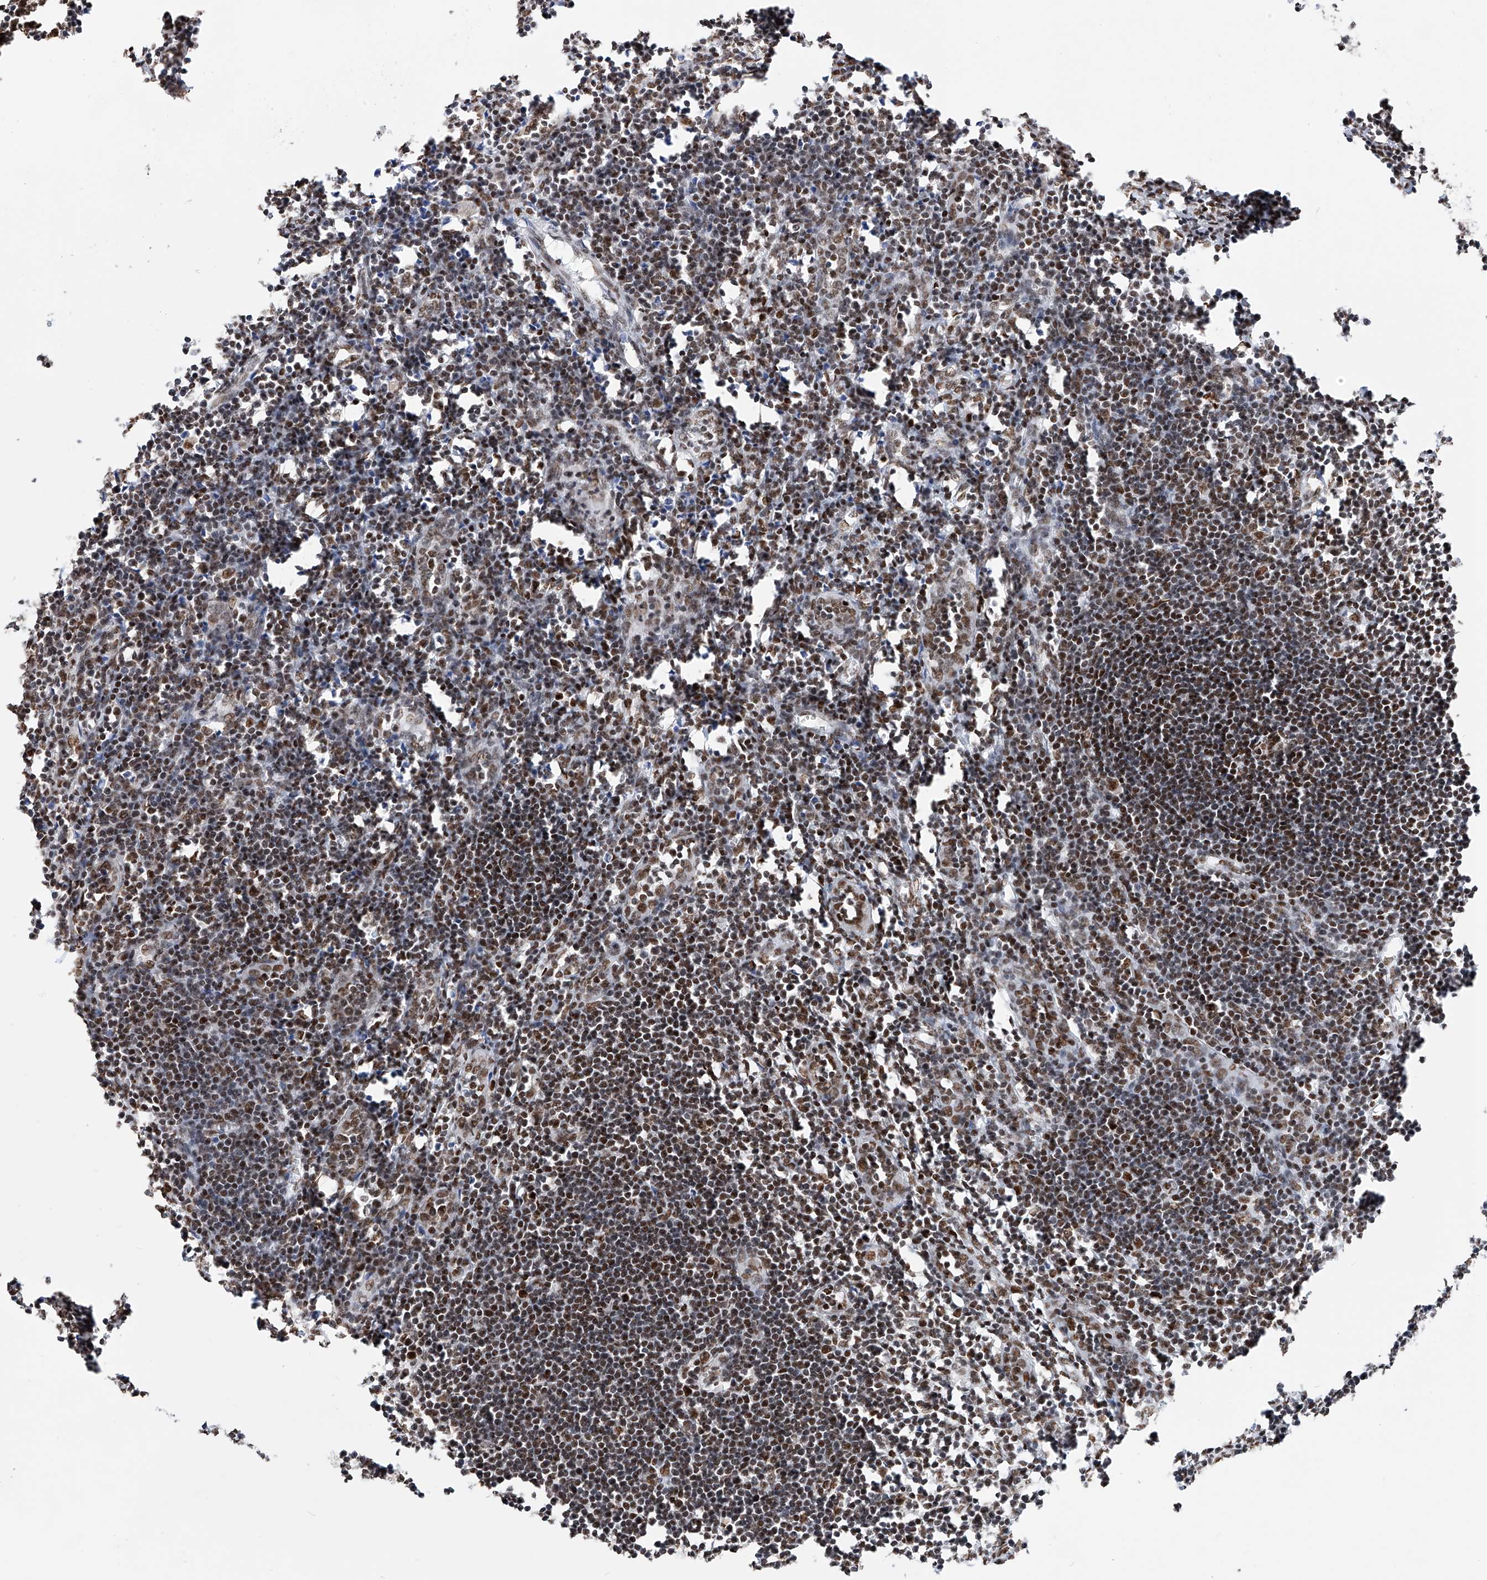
{"staining": {"intensity": "moderate", "quantity": ">75%", "location": "nuclear"}, "tissue": "lymph node", "cell_type": "Non-germinal center cells", "image_type": "normal", "snomed": [{"axis": "morphology", "description": "Normal tissue, NOS"}, {"axis": "morphology", "description": "Malignant melanoma, Metastatic site"}, {"axis": "topography", "description": "Lymph node"}], "caption": "A photomicrograph showing moderate nuclear expression in approximately >75% of non-germinal center cells in normal lymph node, as visualized by brown immunohistochemical staining.", "gene": "SRSF6", "patient": {"sex": "male", "age": 41}}